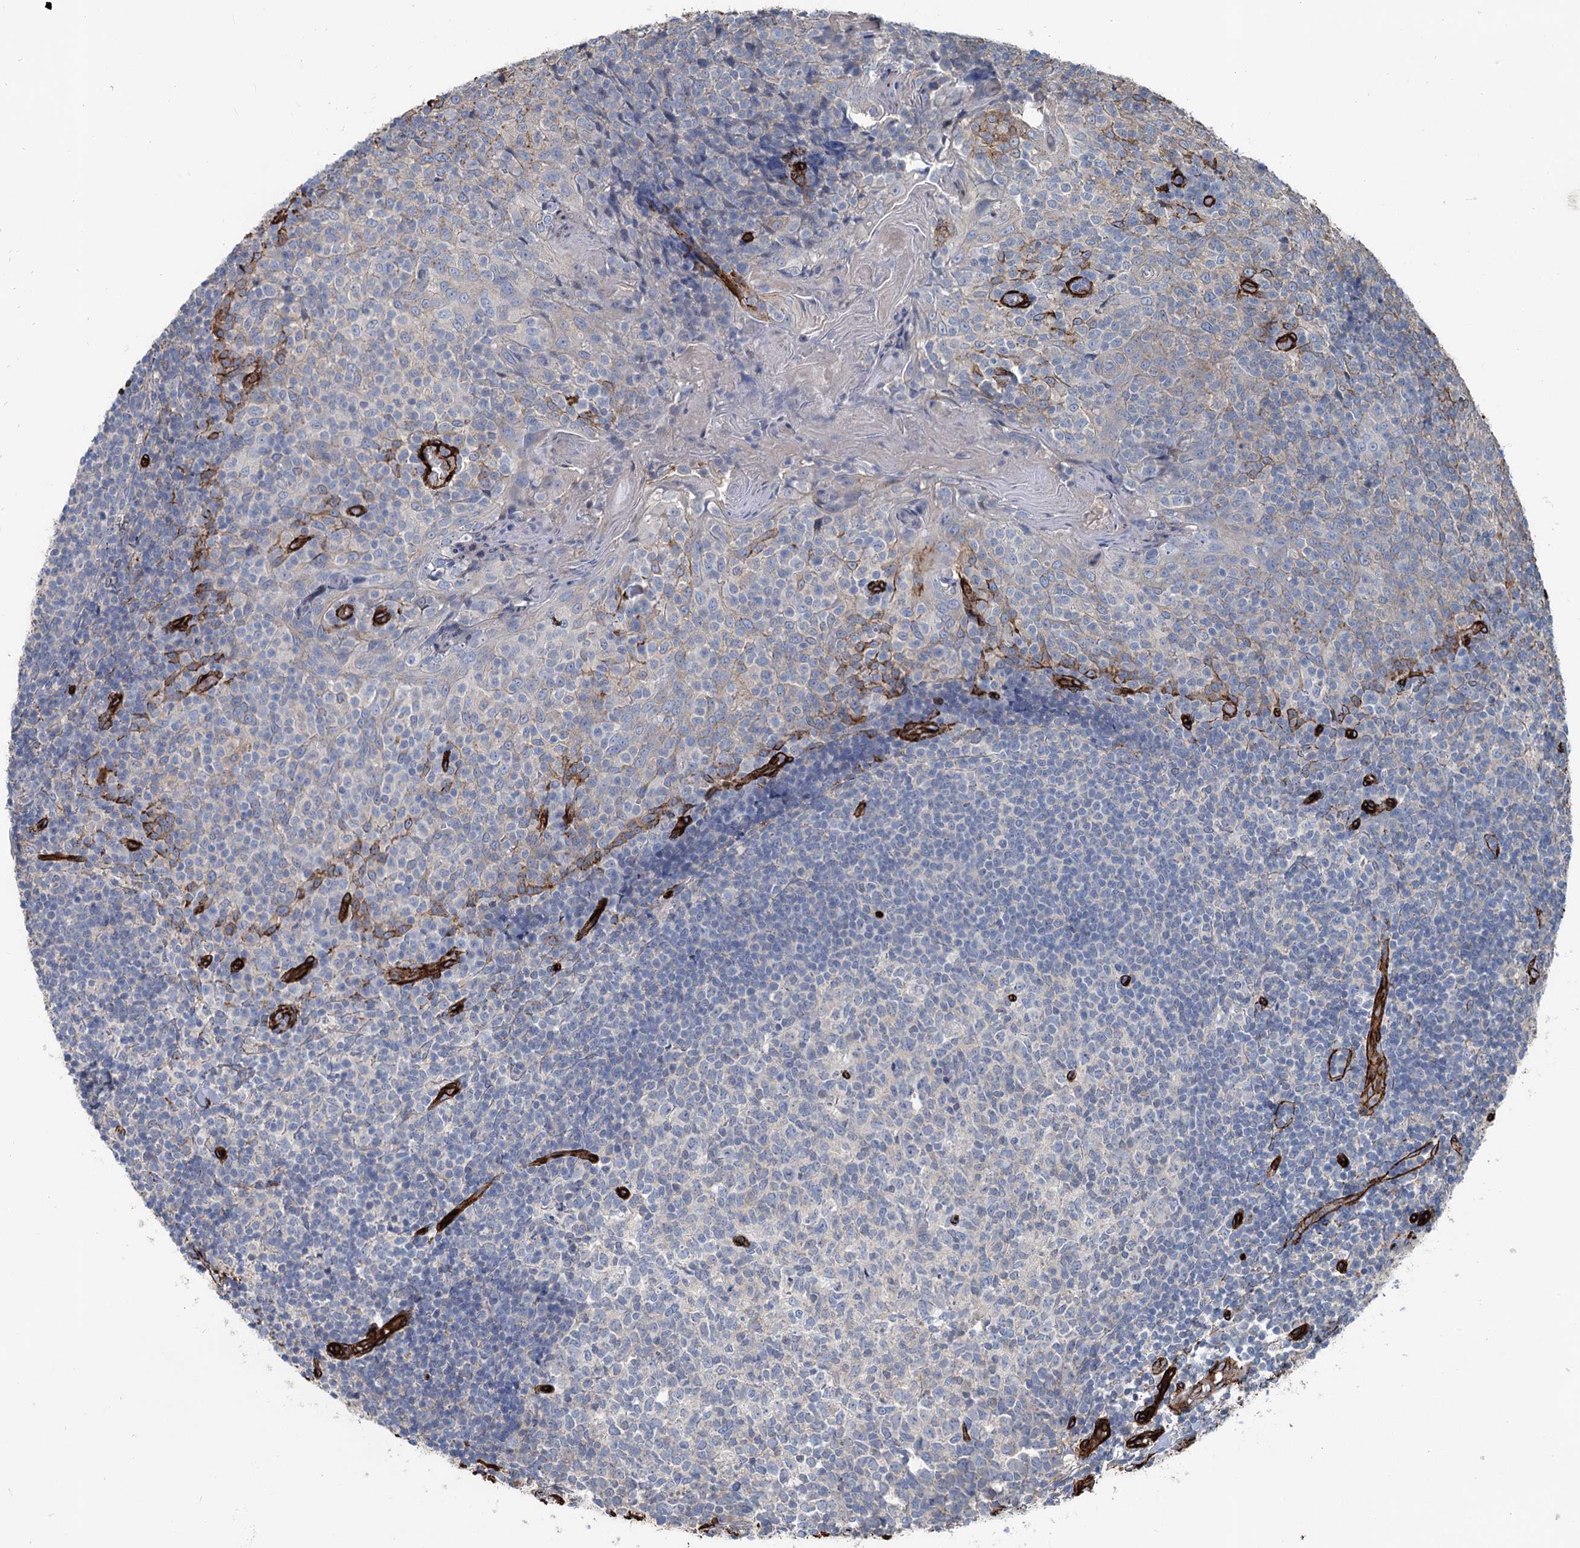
{"staining": {"intensity": "negative", "quantity": "none", "location": "none"}, "tissue": "tonsil", "cell_type": "Germinal center cells", "image_type": "normal", "snomed": [{"axis": "morphology", "description": "Normal tissue, NOS"}, {"axis": "topography", "description": "Tonsil"}], "caption": "Immunohistochemistry (IHC) of normal human tonsil shows no staining in germinal center cells.", "gene": "IQSEC1", "patient": {"sex": "female", "age": 19}}